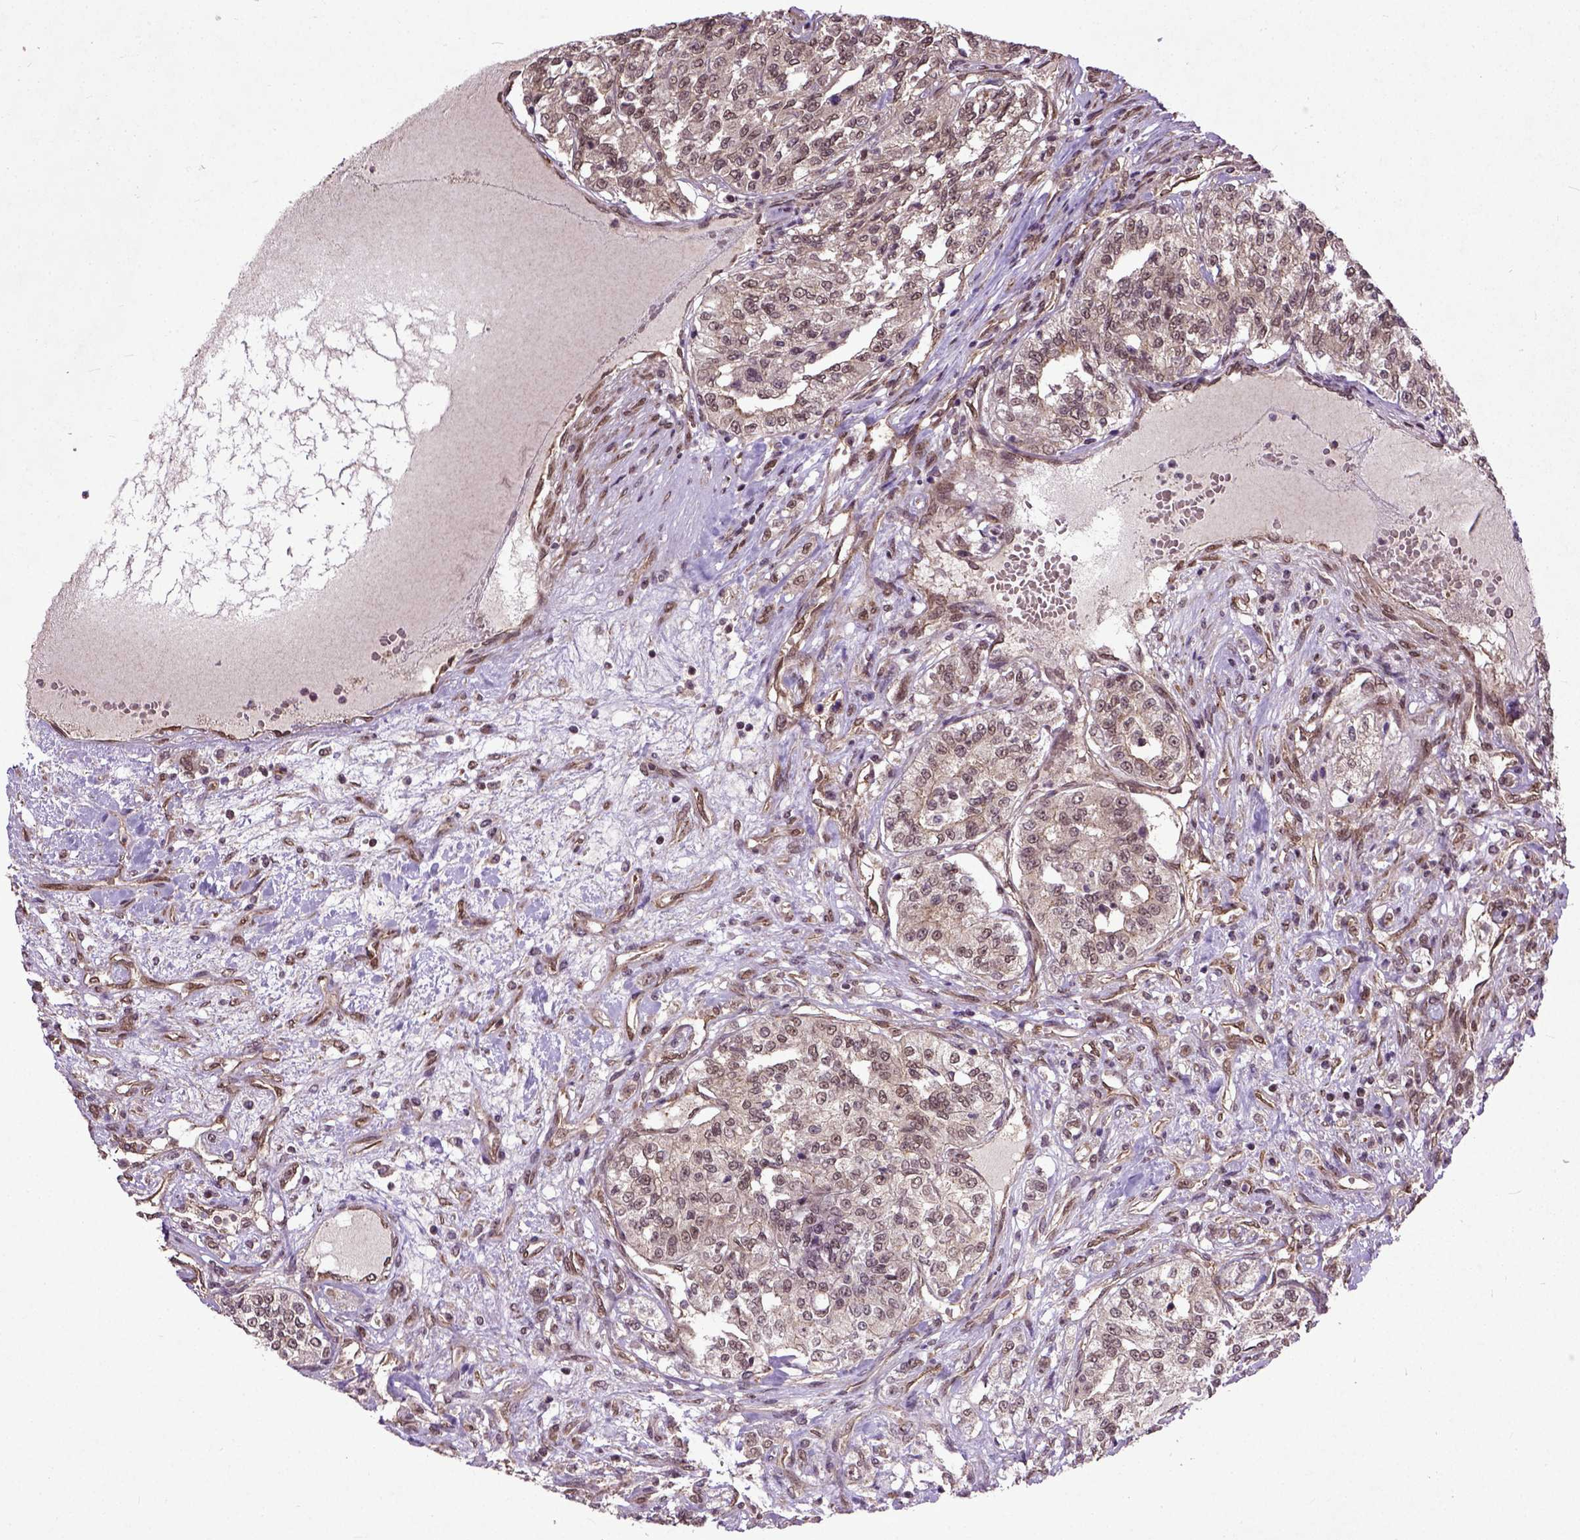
{"staining": {"intensity": "weak", "quantity": ">75%", "location": "cytoplasmic/membranous,nuclear"}, "tissue": "renal cancer", "cell_type": "Tumor cells", "image_type": "cancer", "snomed": [{"axis": "morphology", "description": "Adenocarcinoma, NOS"}, {"axis": "topography", "description": "Kidney"}], "caption": "IHC micrograph of neoplastic tissue: human renal adenocarcinoma stained using immunohistochemistry (IHC) shows low levels of weak protein expression localized specifically in the cytoplasmic/membranous and nuclear of tumor cells, appearing as a cytoplasmic/membranous and nuclear brown color.", "gene": "UBA3", "patient": {"sex": "female", "age": 63}}